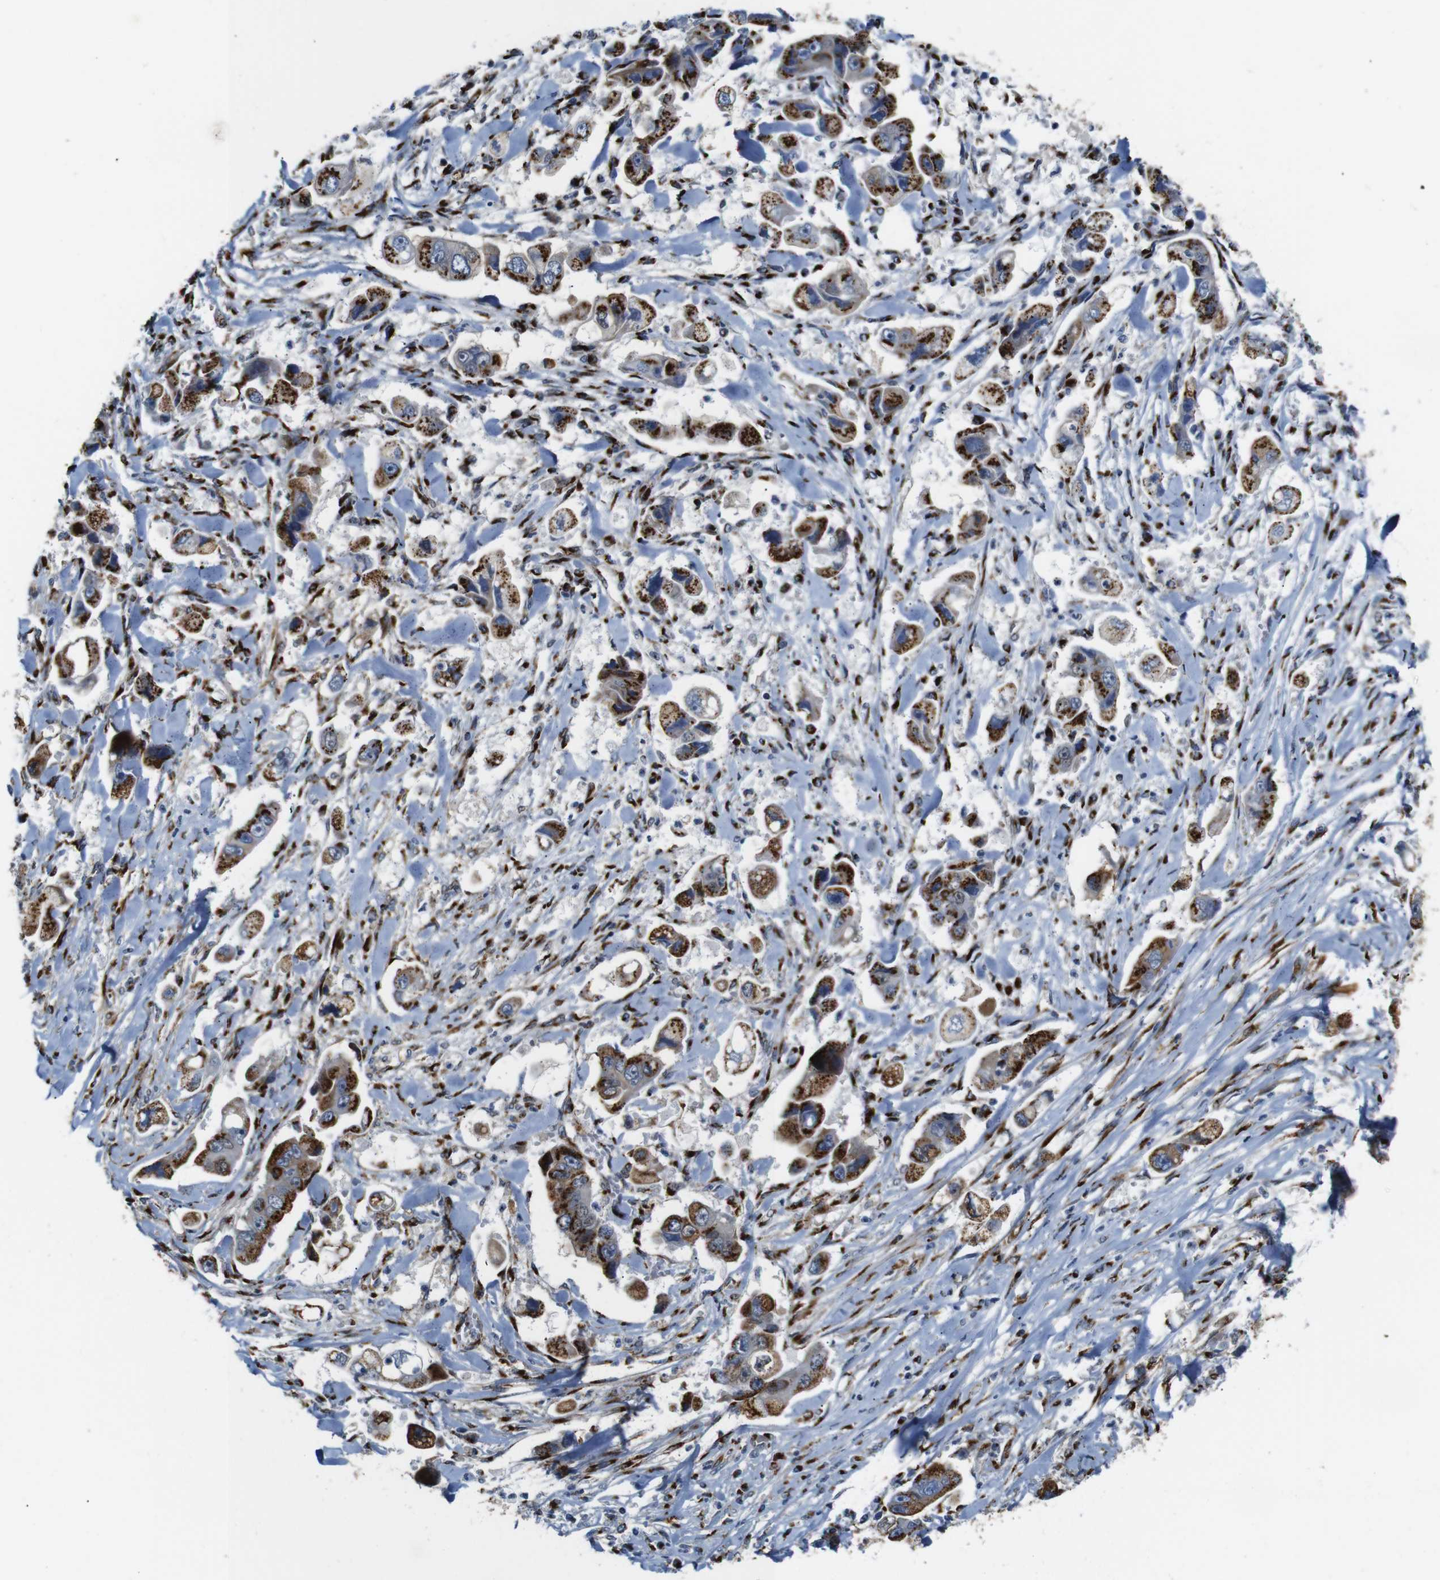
{"staining": {"intensity": "strong", "quantity": ">75%", "location": "cytoplasmic/membranous"}, "tissue": "stomach cancer", "cell_type": "Tumor cells", "image_type": "cancer", "snomed": [{"axis": "morphology", "description": "Adenocarcinoma, NOS"}, {"axis": "topography", "description": "Stomach"}], "caption": "Human stomach cancer (adenocarcinoma) stained for a protein (brown) shows strong cytoplasmic/membranous positive expression in about >75% of tumor cells.", "gene": "TGOLN2", "patient": {"sex": "male", "age": 62}}